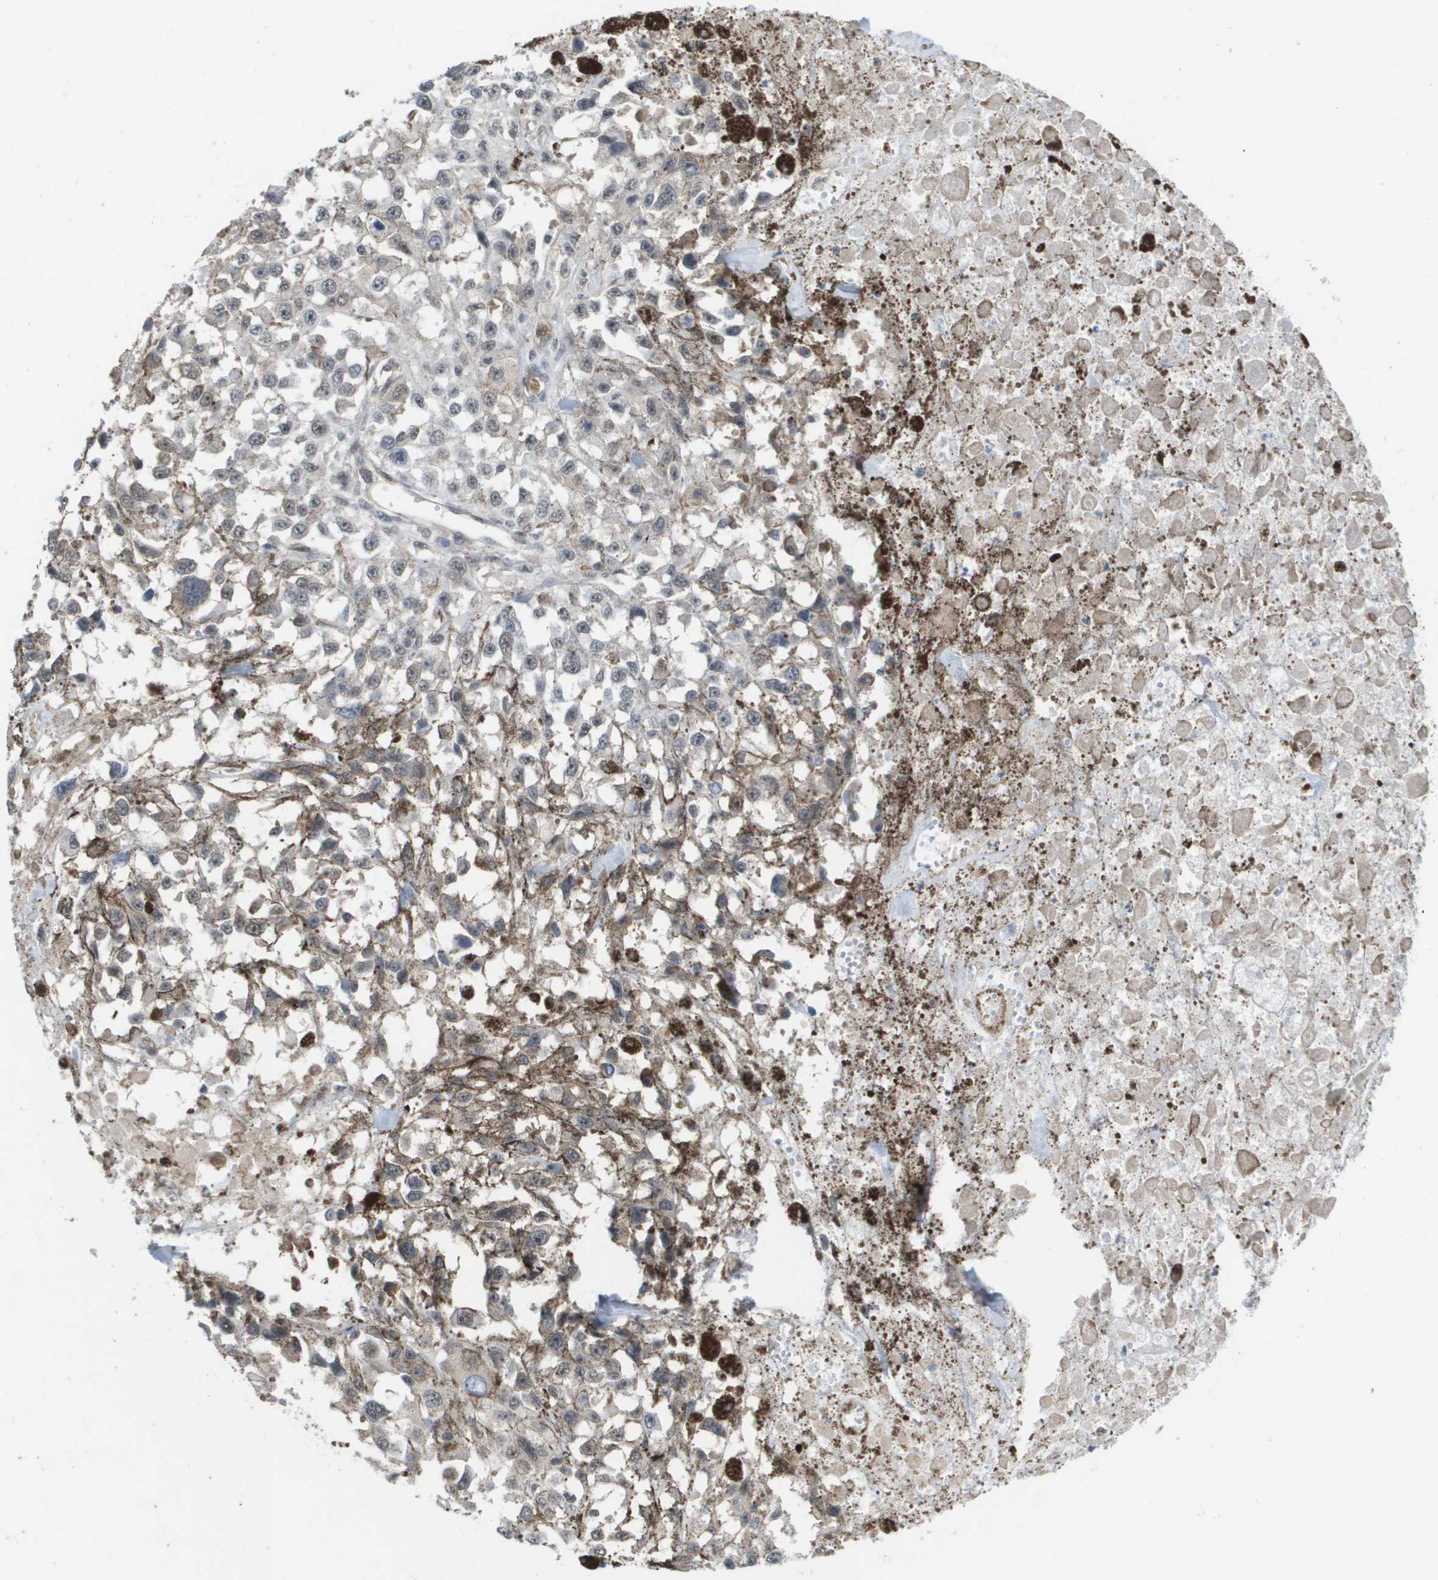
{"staining": {"intensity": "negative", "quantity": "none", "location": "none"}, "tissue": "melanoma", "cell_type": "Tumor cells", "image_type": "cancer", "snomed": [{"axis": "morphology", "description": "Malignant melanoma, Metastatic site"}, {"axis": "topography", "description": "Lymph node"}], "caption": "Immunohistochemistry (IHC) photomicrograph of neoplastic tissue: human malignant melanoma (metastatic site) stained with DAB (3,3'-diaminobenzidine) exhibits no significant protein staining in tumor cells.", "gene": "RNF112", "patient": {"sex": "male", "age": 59}}